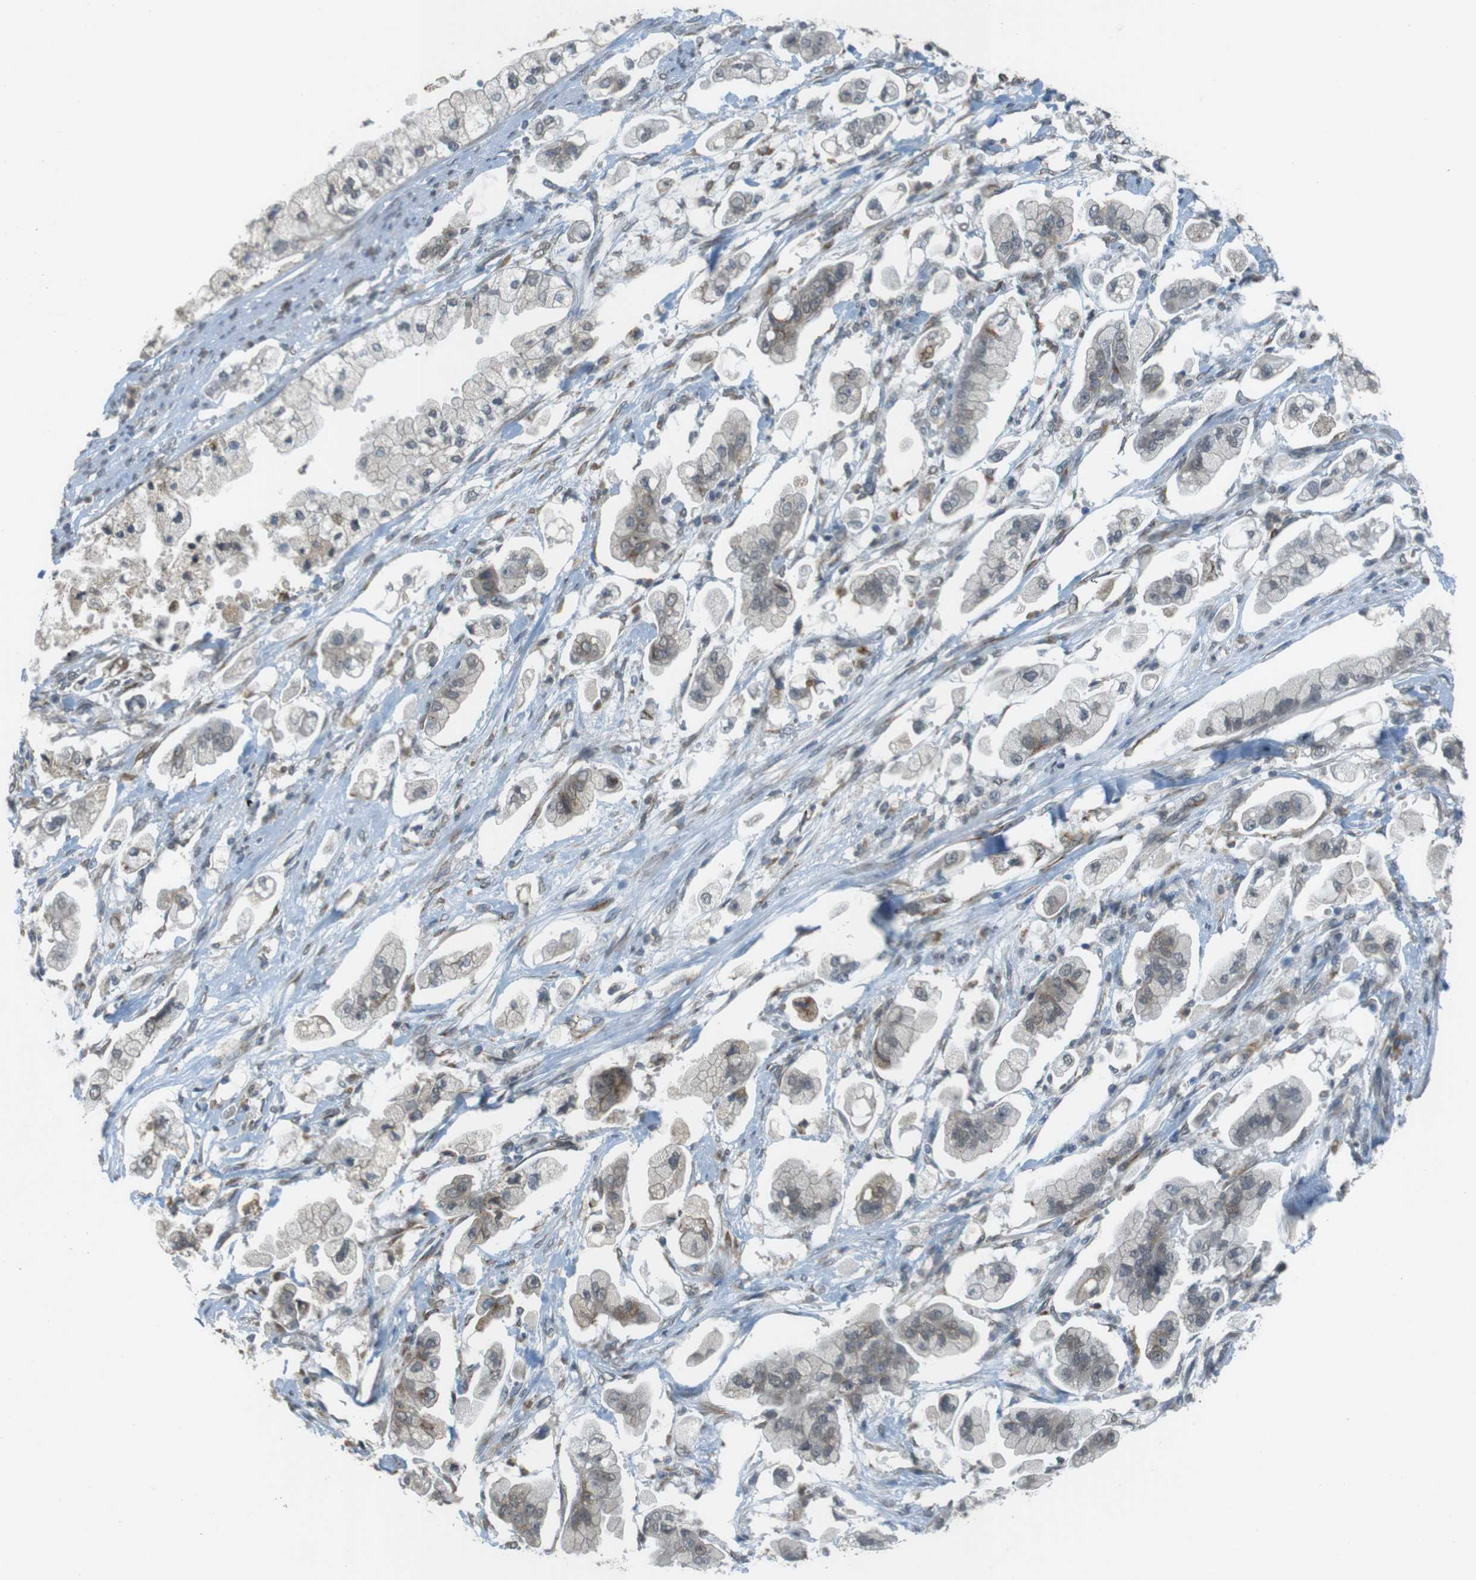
{"staining": {"intensity": "weak", "quantity": "25%-75%", "location": "cytoplasmic/membranous"}, "tissue": "stomach cancer", "cell_type": "Tumor cells", "image_type": "cancer", "snomed": [{"axis": "morphology", "description": "Adenocarcinoma, NOS"}, {"axis": "topography", "description": "Stomach"}], "caption": "An IHC photomicrograph of tumor tissue is shown. Protein staining in brown highlights weak cytoplasmic/membranous positivity in stomach cancer within tumor cells. (Stains: DAB in brown, nuclei in blue, Microscopy: brightfield microscopy at high magnification).", "gene": "FZD10", "patient": {"sex": "male", "age": 62}}